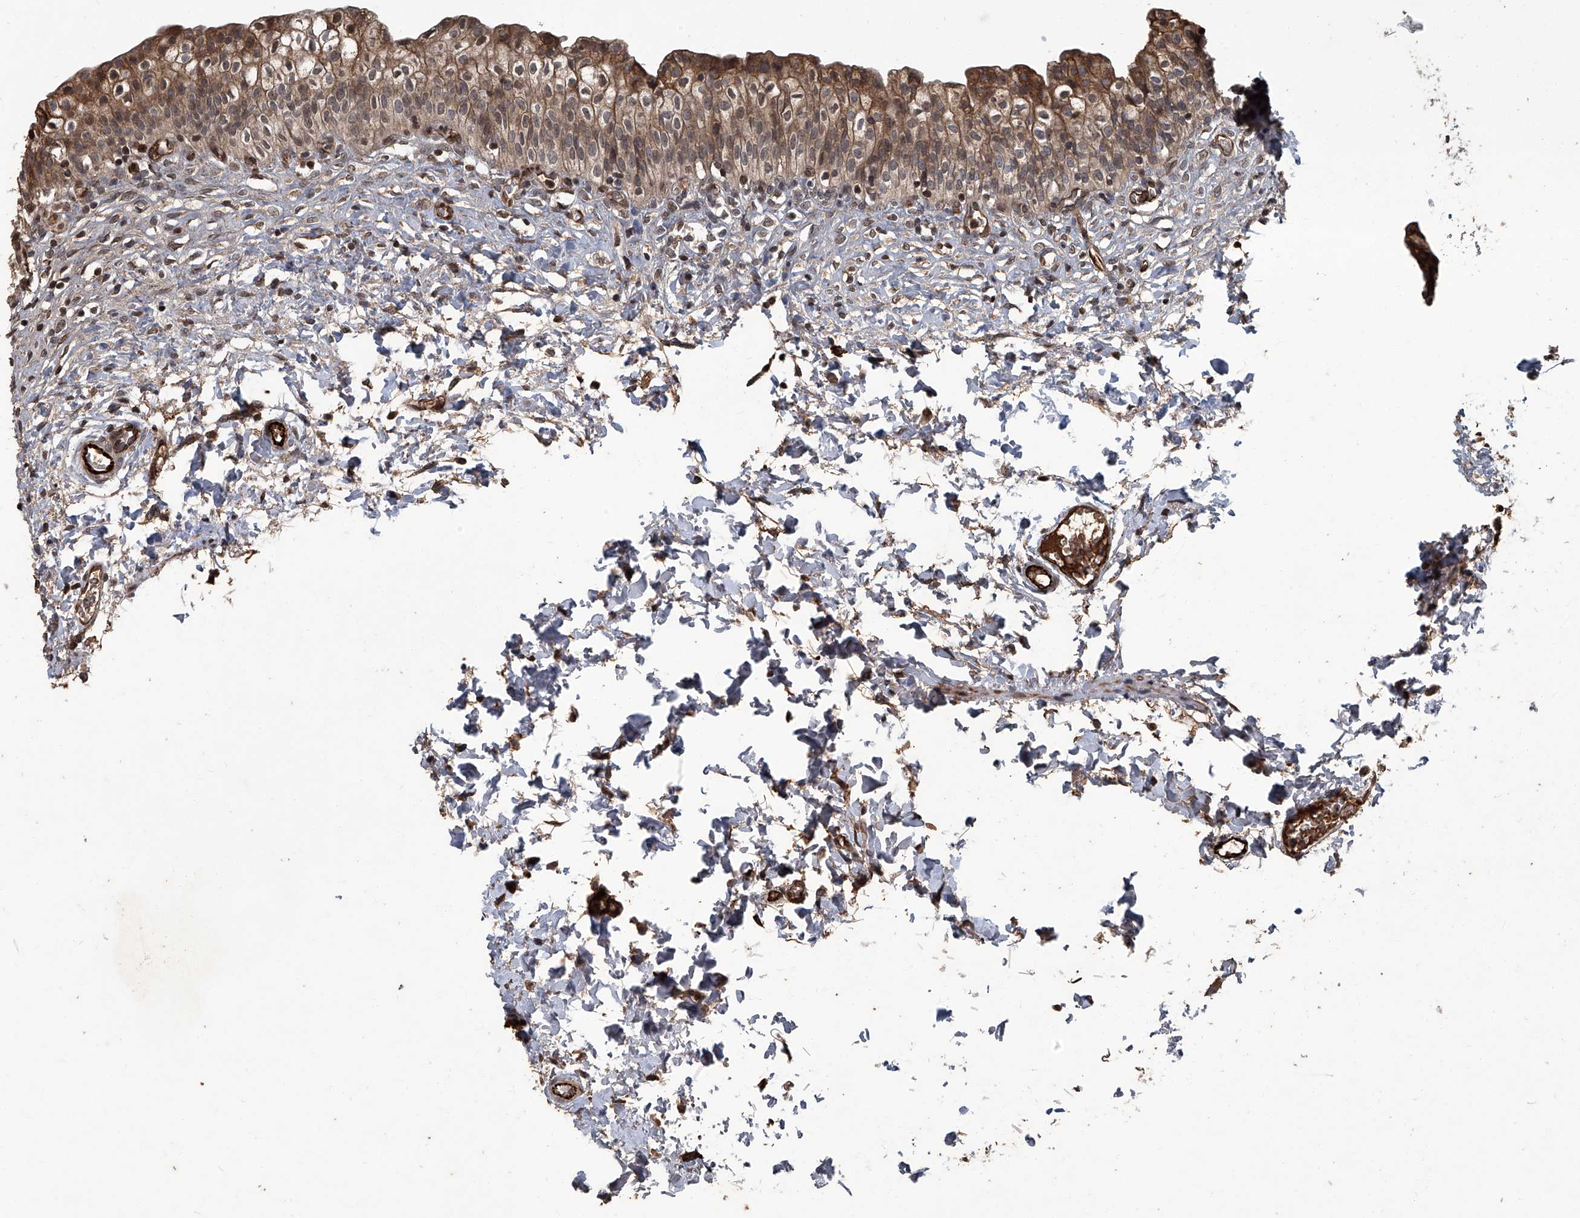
{"staining": {"intensity": "moderate", "quantity": ">75%", "location": "cytoplasmic/membranous"}, "tissue": "urinary bladder", "cell_type": "Urothelial cells", "image_type": "normal", "snomed": [{"axis": "morphology", "description": "Normal tissue, NOS"}, {"axis": "topography", "description": "Urinary bladder"}], "caption": "Unremarkable urinary bladder reveals moderate cytoplasmic/membranous expression in about >75% of urothelial cells (DAB IHC with brightfield microscopy, high magnification)..", "gene": "GPR132", "patient": {"sex": "male", "age": 55}}